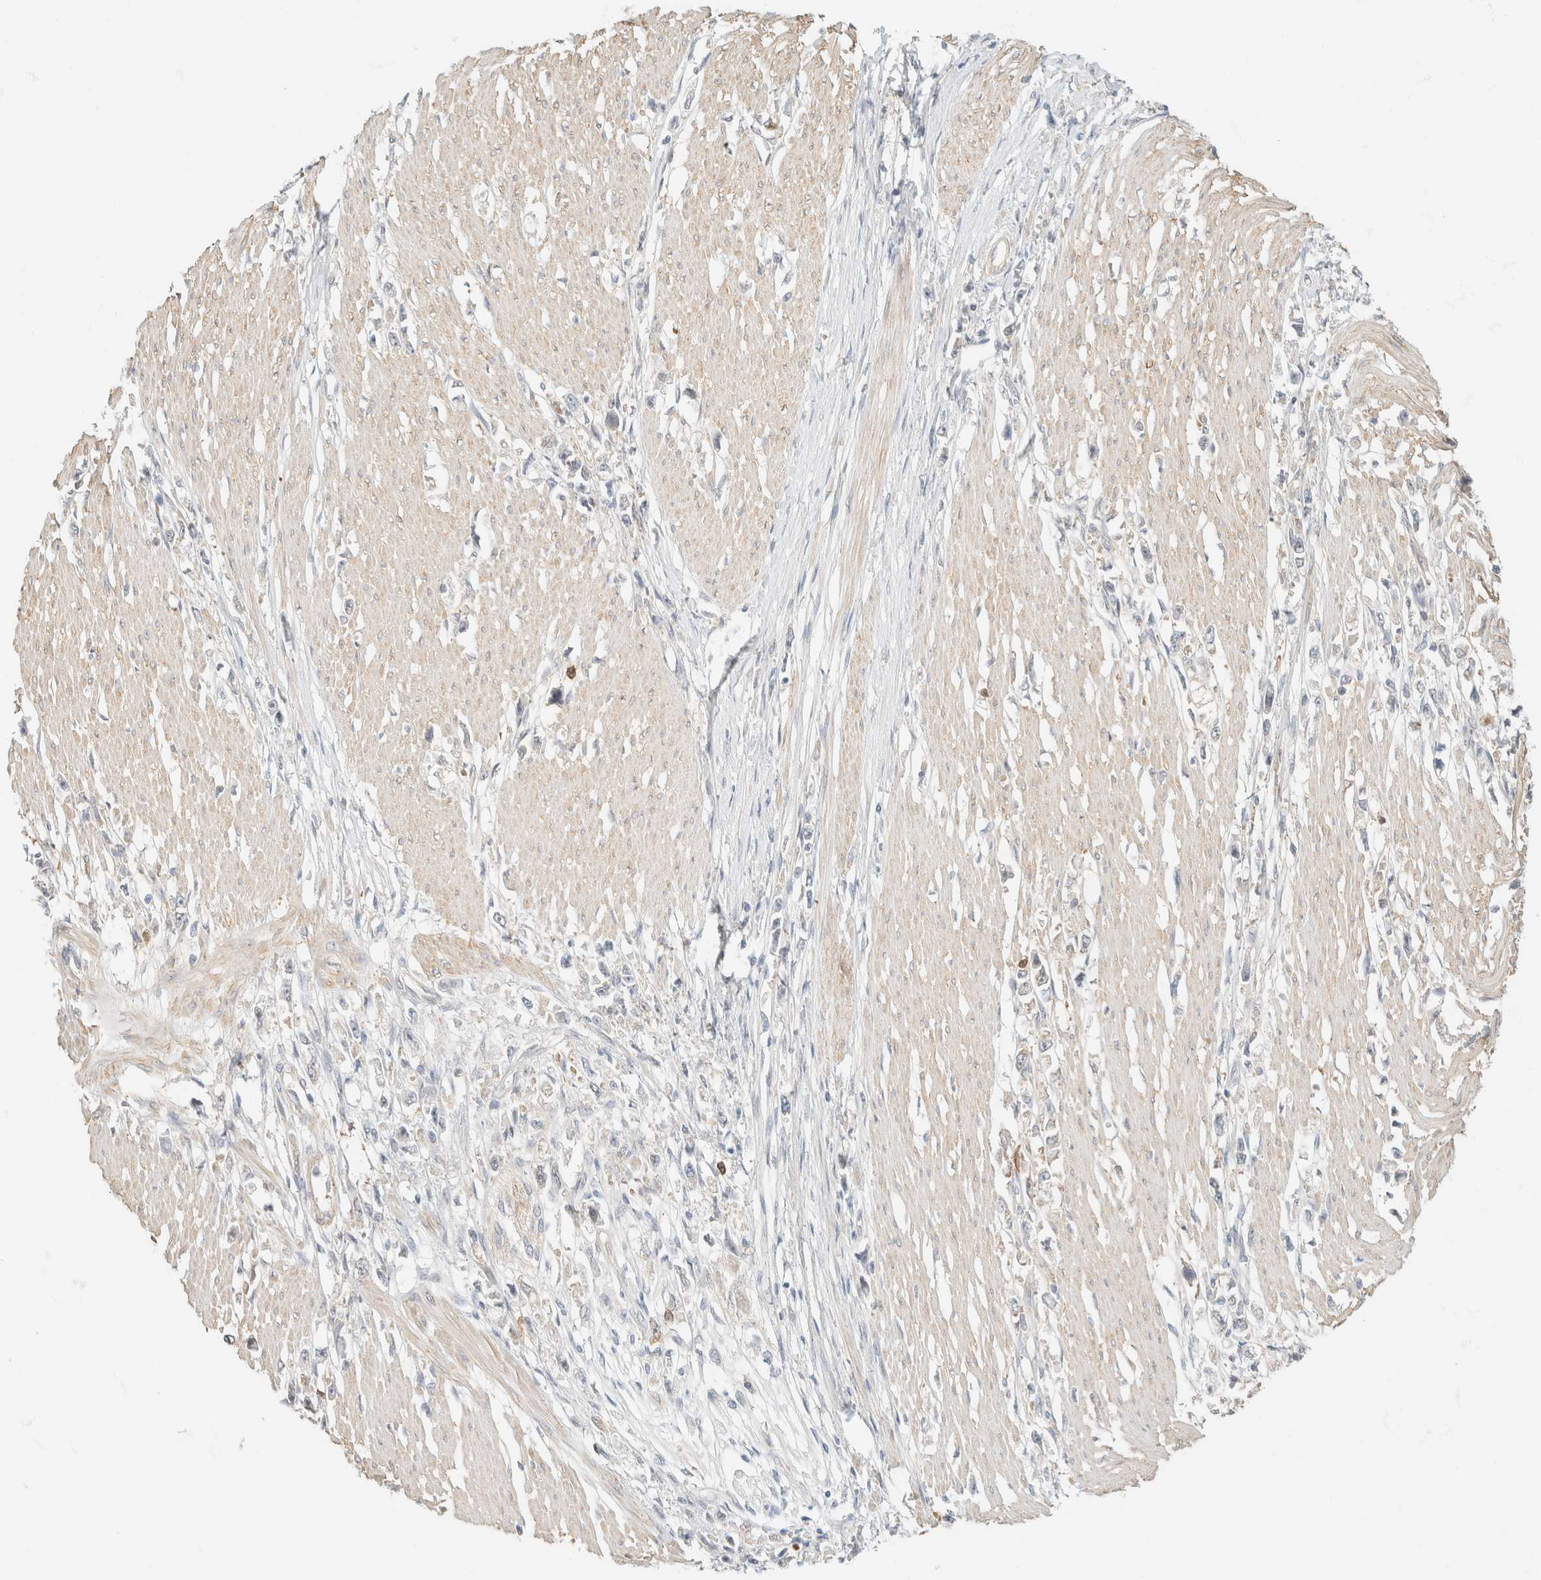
{"staining": {"intensity": "negative", "quantity": "none", "location": "none"}, "tissue": "stomach cancer", "cell_type": "Tumor cells", "image_type": "cancer", "snomed": [{"axis": "morphology", "description": "Adenocarcinoma, NOS"}, {"axis": "topography", "description": "Stomach"}], "caption": "Tumor cells show no significant staining in stomach adenocarcinoma.", "gene": "GPI", "patient": {"sex": "female", "age": 59}}